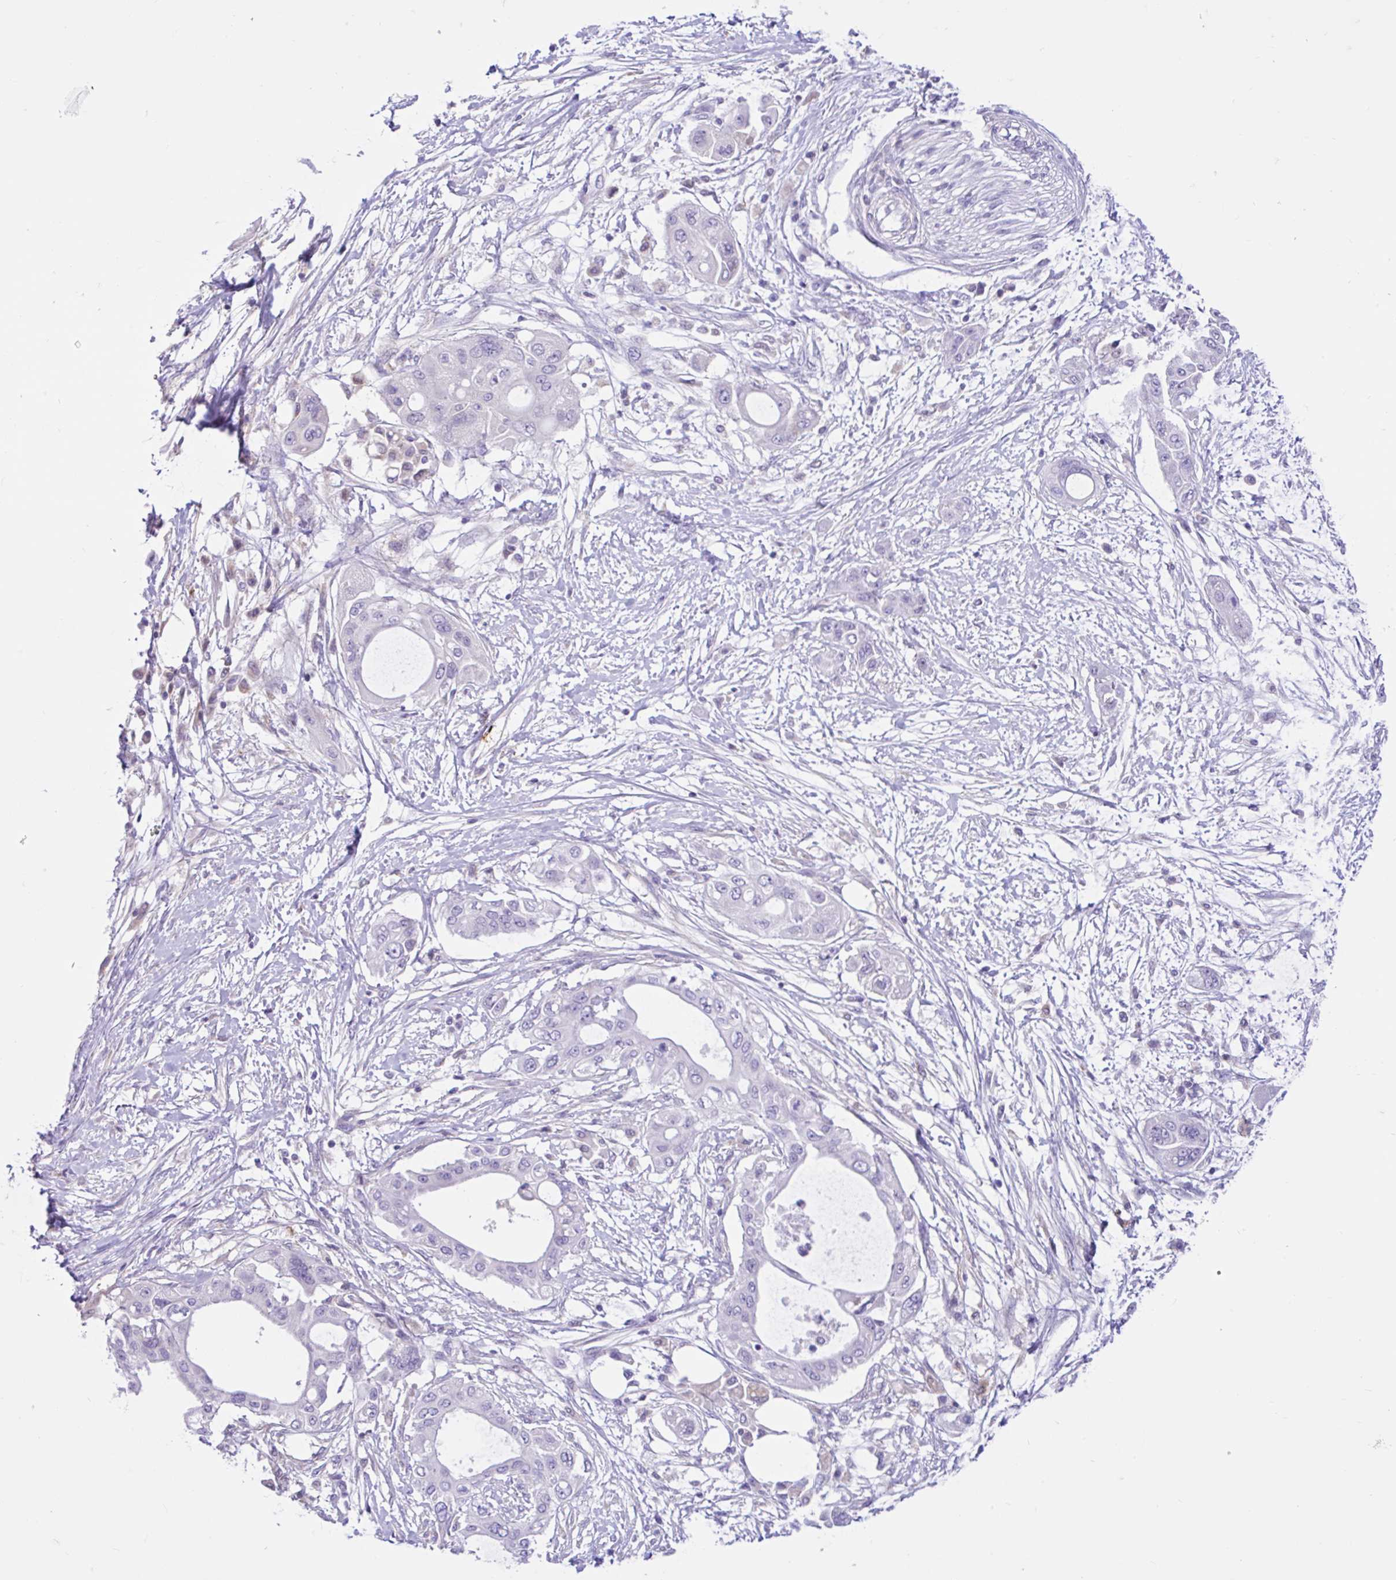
{"staining": {"intensity": "negative", "quantity": "none", "location": "none"}, "tissue": "pancreatic cancer", "cell_type": "Tumor cells", "image_type": "cancer", "snomed": [{"axis": "morphology", "description": "Adenocarcinoma, NOS"}, {"axis": "topography", "description": "Pancreas"}], "caption": "Adenocarcinoma (pancreatic) was stained to show a protein in brown. There is no significant positivity in tumor cells.", "gene": "ANO4", "patient": {"sex": "male", "age": 68}}